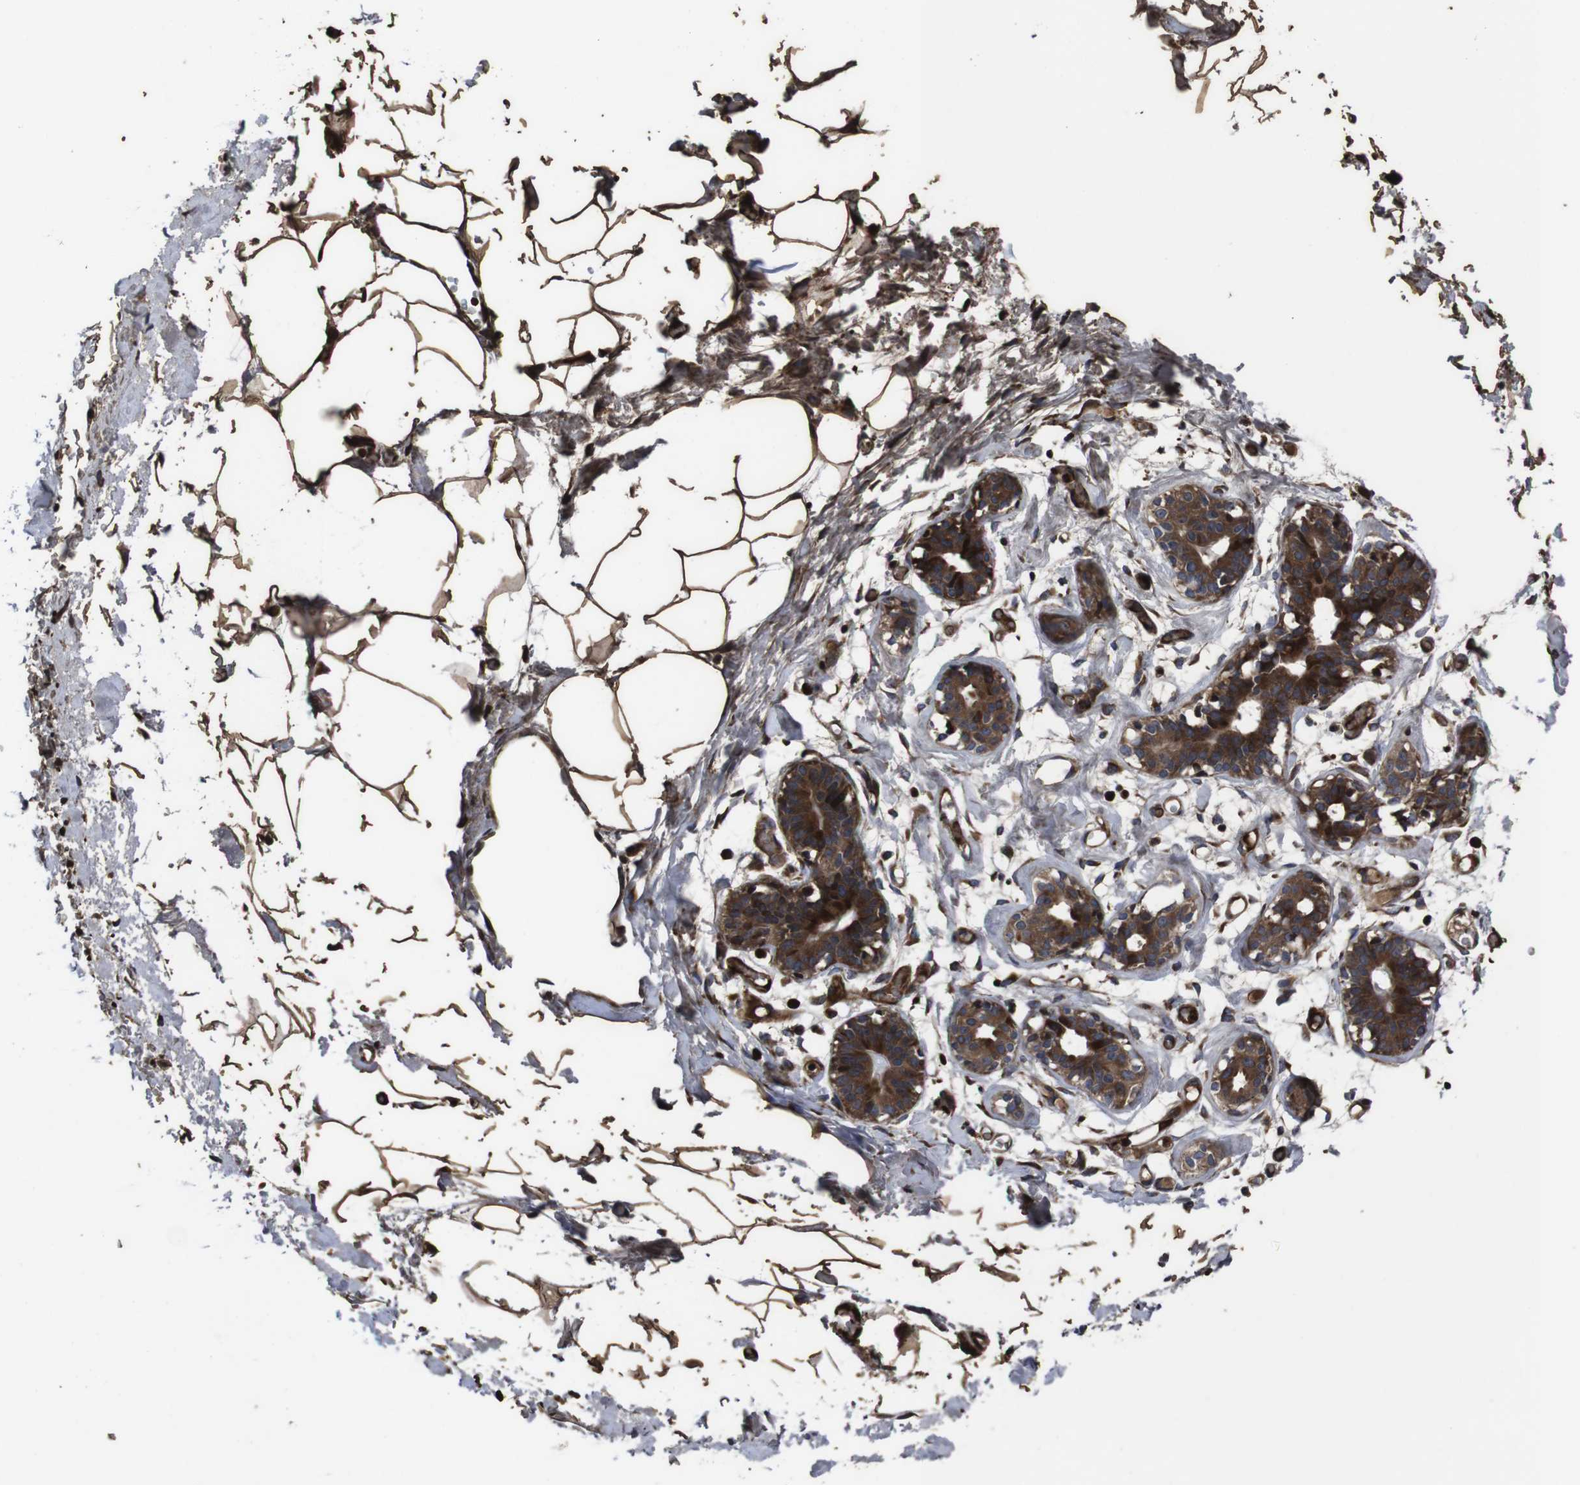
{"staining": {"intensity": "strong", "quantity": ">75%", "location": "cytoplasmic/membranous"}, "tissue": "adipose tissue", "cell_type": "Adipocytes", "image_type": "normal", "snomed": [{"axis": "morphology", "description": "Normal tissue, NOS"}, {"axis": "topography", "description": "Breast"}, {"axis": "topography", "description": "Adipose tissue"}], "caption": "Adipose tissue was stained to show a protein in brown. There is high levels of strong cytoplasmic/membranous positivity in about >75% of adipocytes. (brown staining indicates protein expression, while blue staining denotes nuclei).", "gene": "SMYD3", "patient": {"sex": "female", "age": 25}}